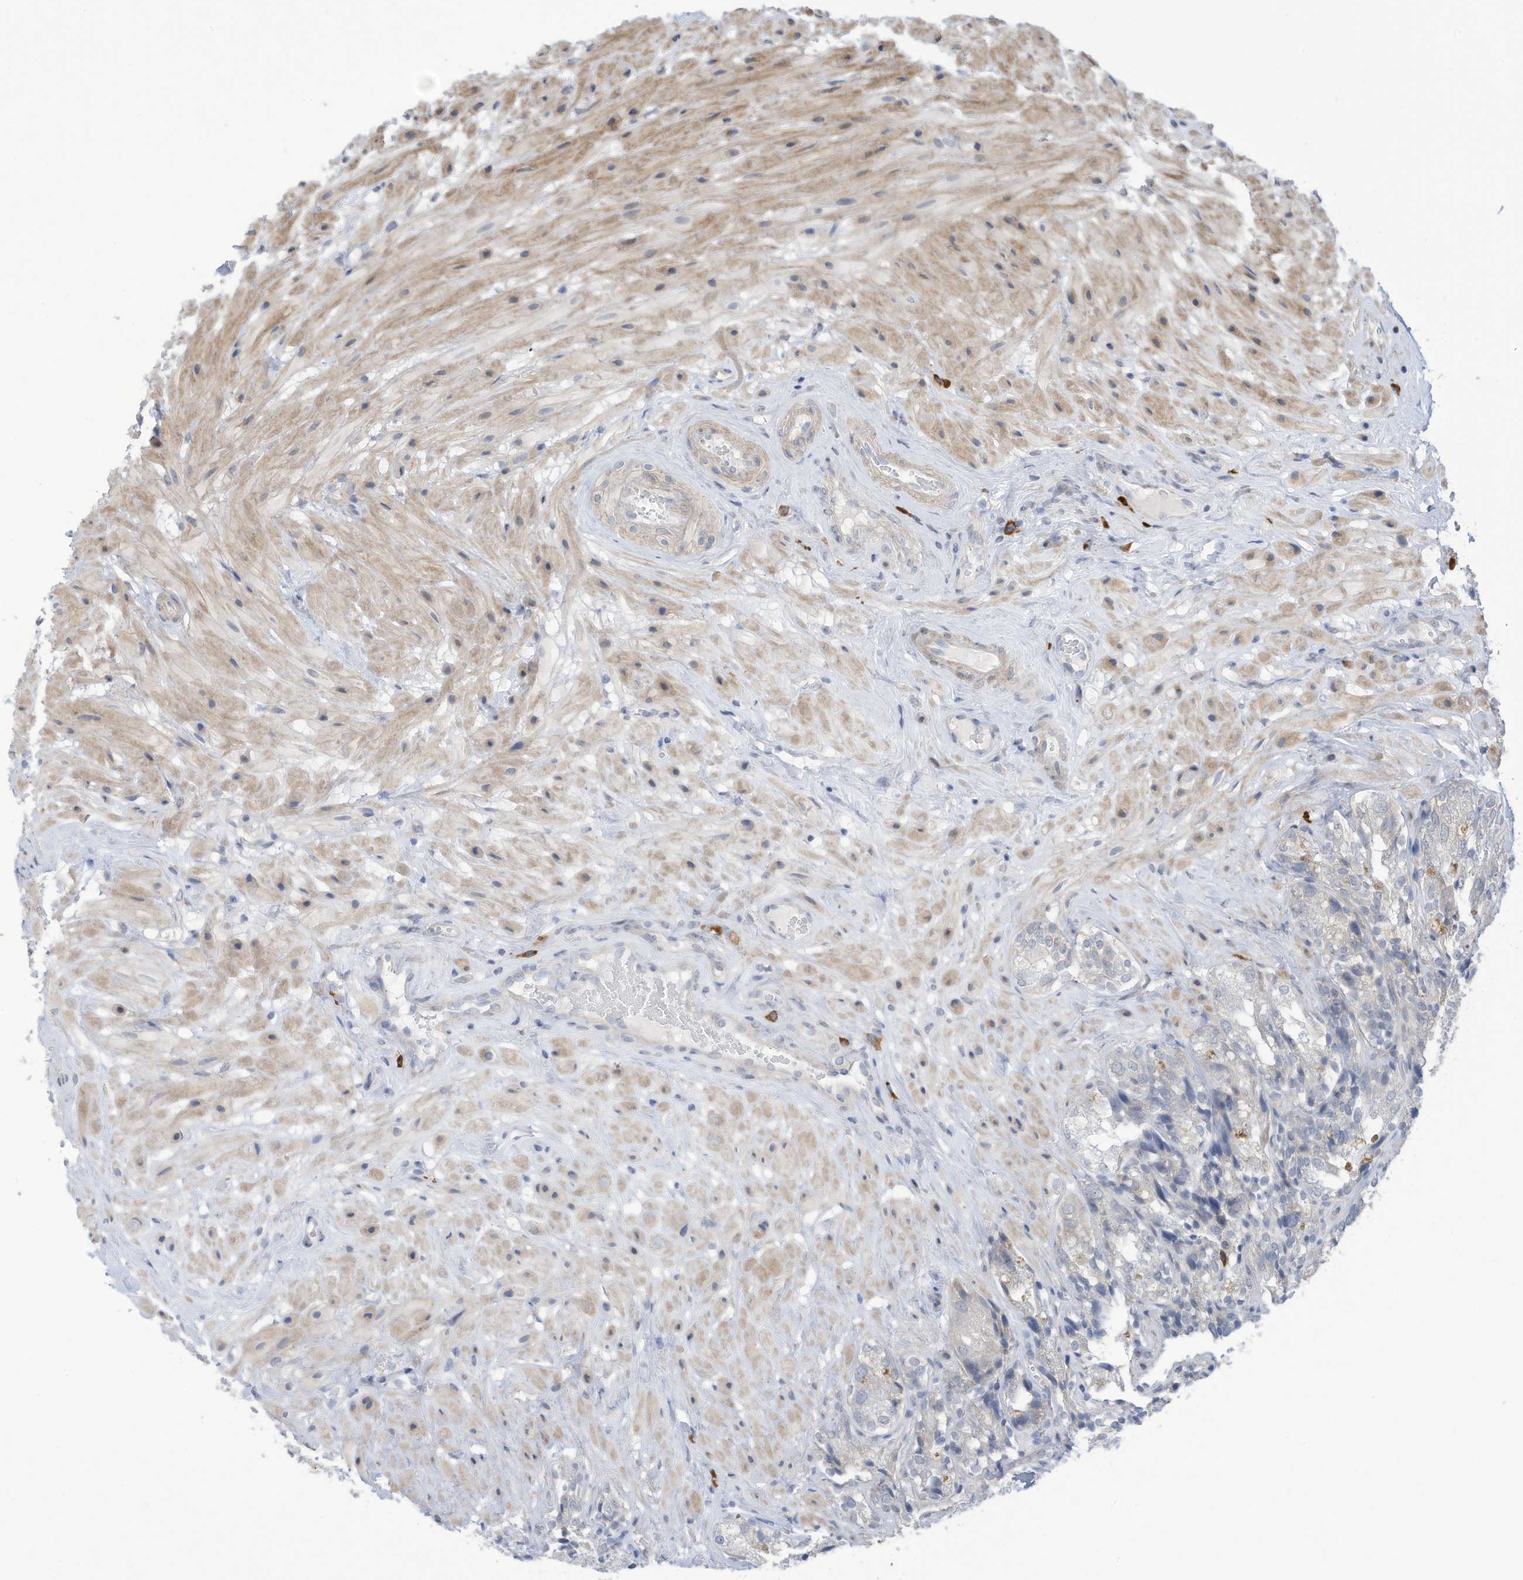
{"staining": {"intensity": "negative", "quantity": "none", "location": "none"}, "tissue": "seminal vesicle", "cell_type": "Glandular cells", "image_type": "normal", "snomed": [{"axis": "morphology", "description": "Normal tissue, NOS"}, {"axis": "topography", "description": "Seminal veicle"}, {"axis": "topography", "description": "Peripheral nerve tissue"}], "caption": "Glandular cells show no significant expression in benign seminal vesicle. The staining is performed using DAB brown chromogen with nuclei counter-stained in using hematoxylin.", "gene": "ZNF292", "patient": {"sex": "male", "age": 63}}